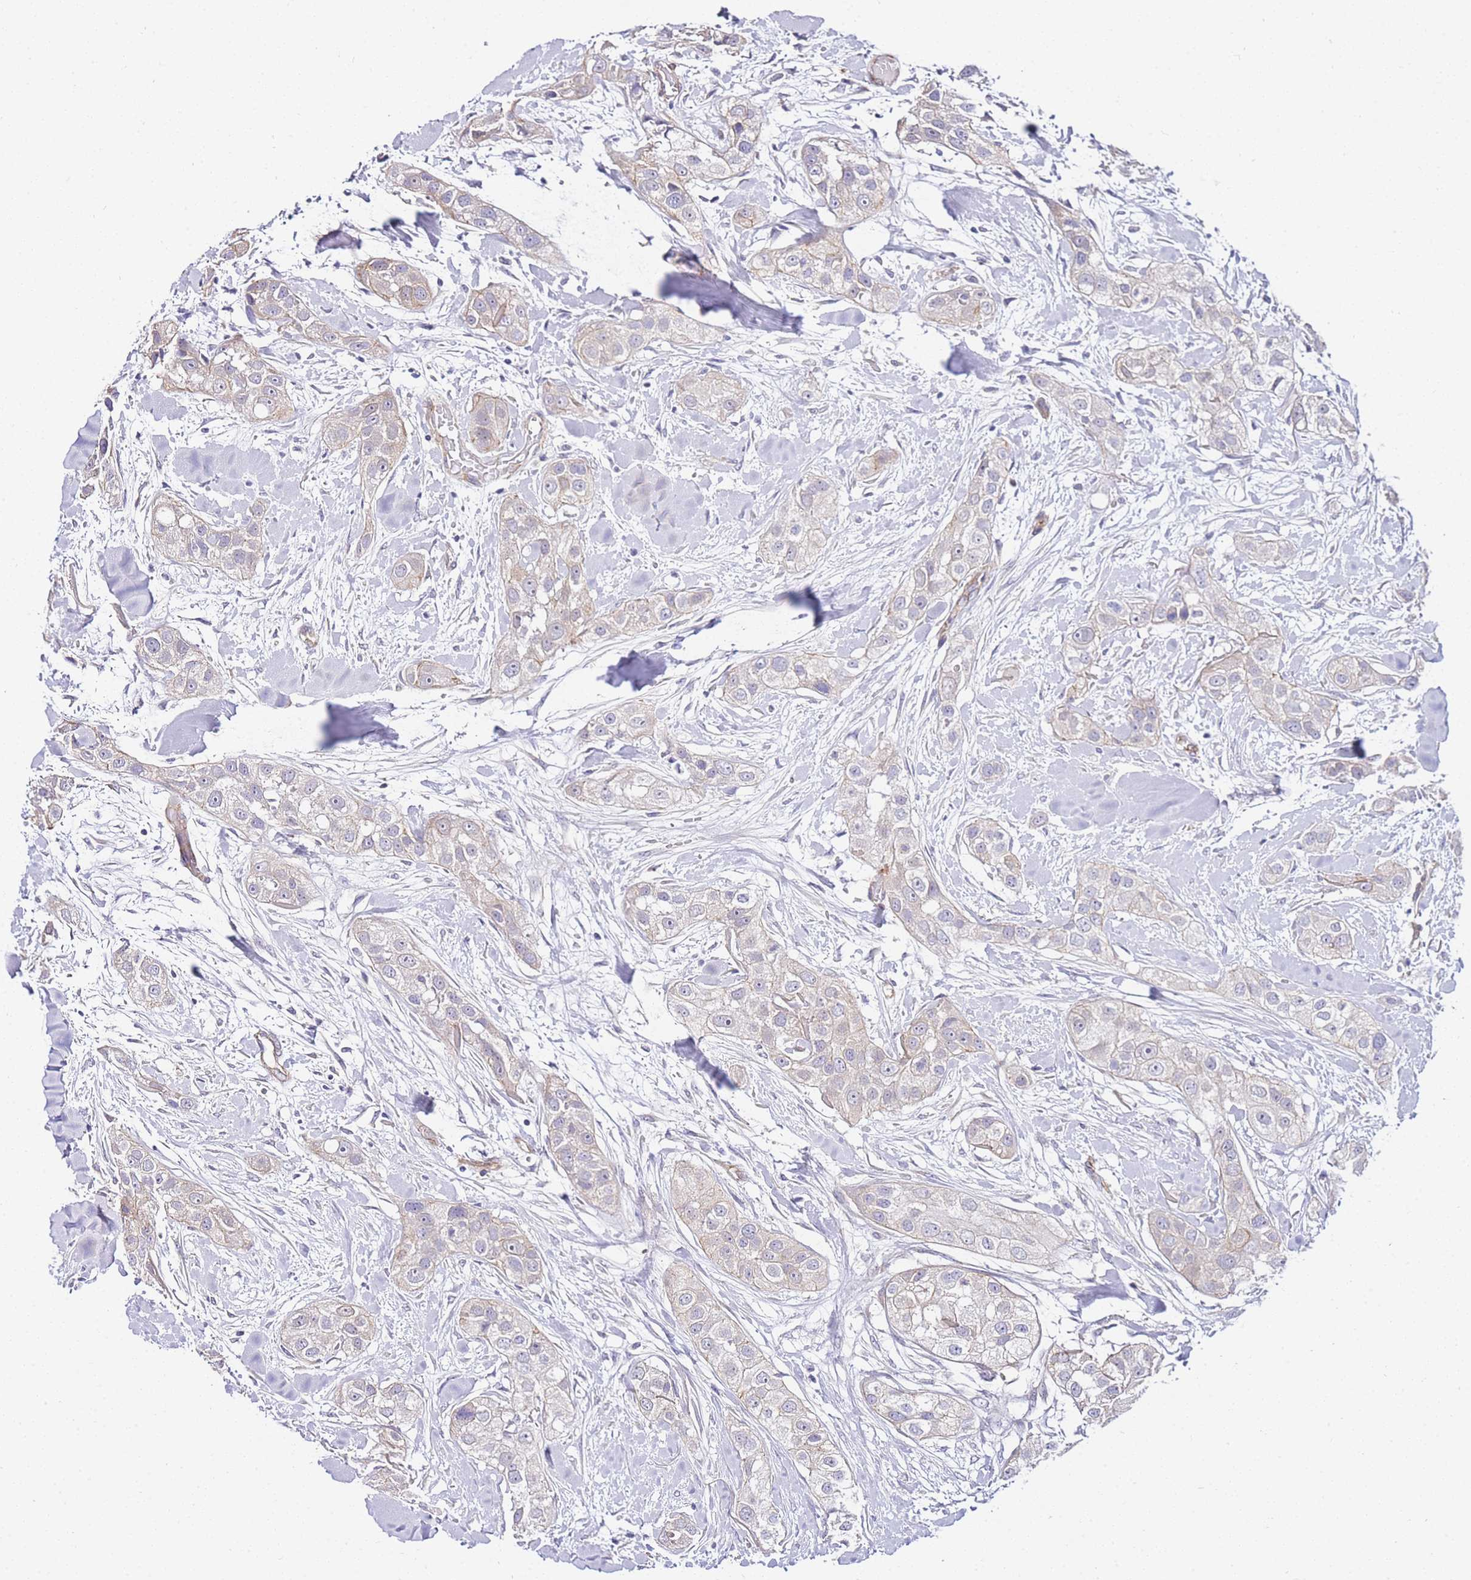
{"staining": {"intensity": "negative", "quantity": "none", "location": "none"}, "tissue": "head and neck cancer", "cell_type": "Tumor cells", "image_type": "cancer", "snomed": [{"axis": "morphology", "description": "Normal tissue, NOS"}, {"axis": "morphology", "description": "Squamous cell carcinoma, NOS"}, {"axis": "topography", "description": "Skeletal muscle"}, {"axis": "topography", "description": "Head-Neck"}], "caption": "The histopathology image shows no significant expression in tumor cells of head and neck cancer.", "gene": "PDCD7", "patient": {"sex": "male", "age": 51}}